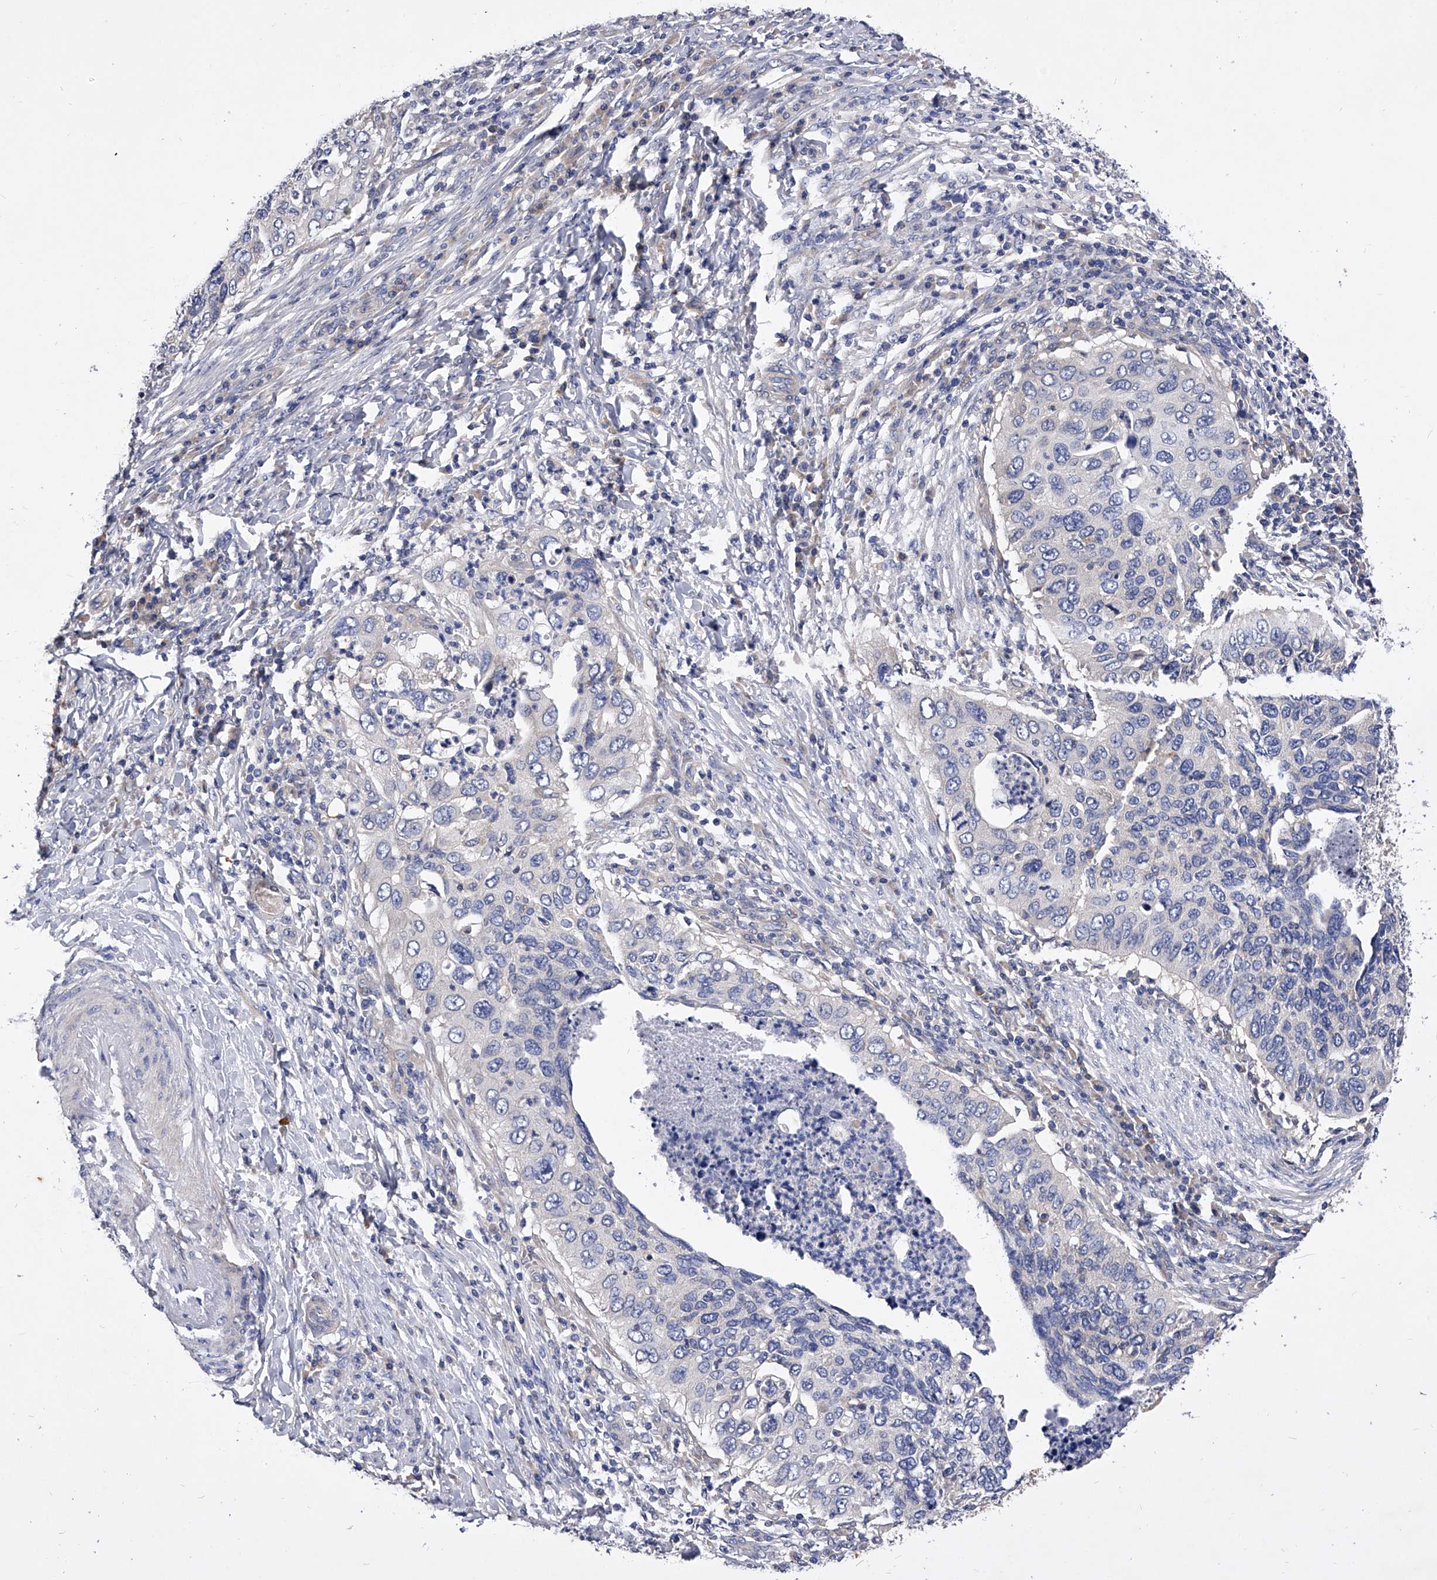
{"staining": {"intensity": "negative", "quantity": "none", "location": "none"}, "tissue": "cervical cancer", "cell_type": "Tumor cells", "image_type": "cancer", "snomed": [{"axis": "morphology", "description": "Squamous cell carcinoma, NOS"}, {"axis": "topography", "description": "Cervix"}], "caption": "Tumor cells are negative for brown protein staining in cervical cancer.", "gene": "PPP5C", "patient": {"sex": "female", "age": 38}}